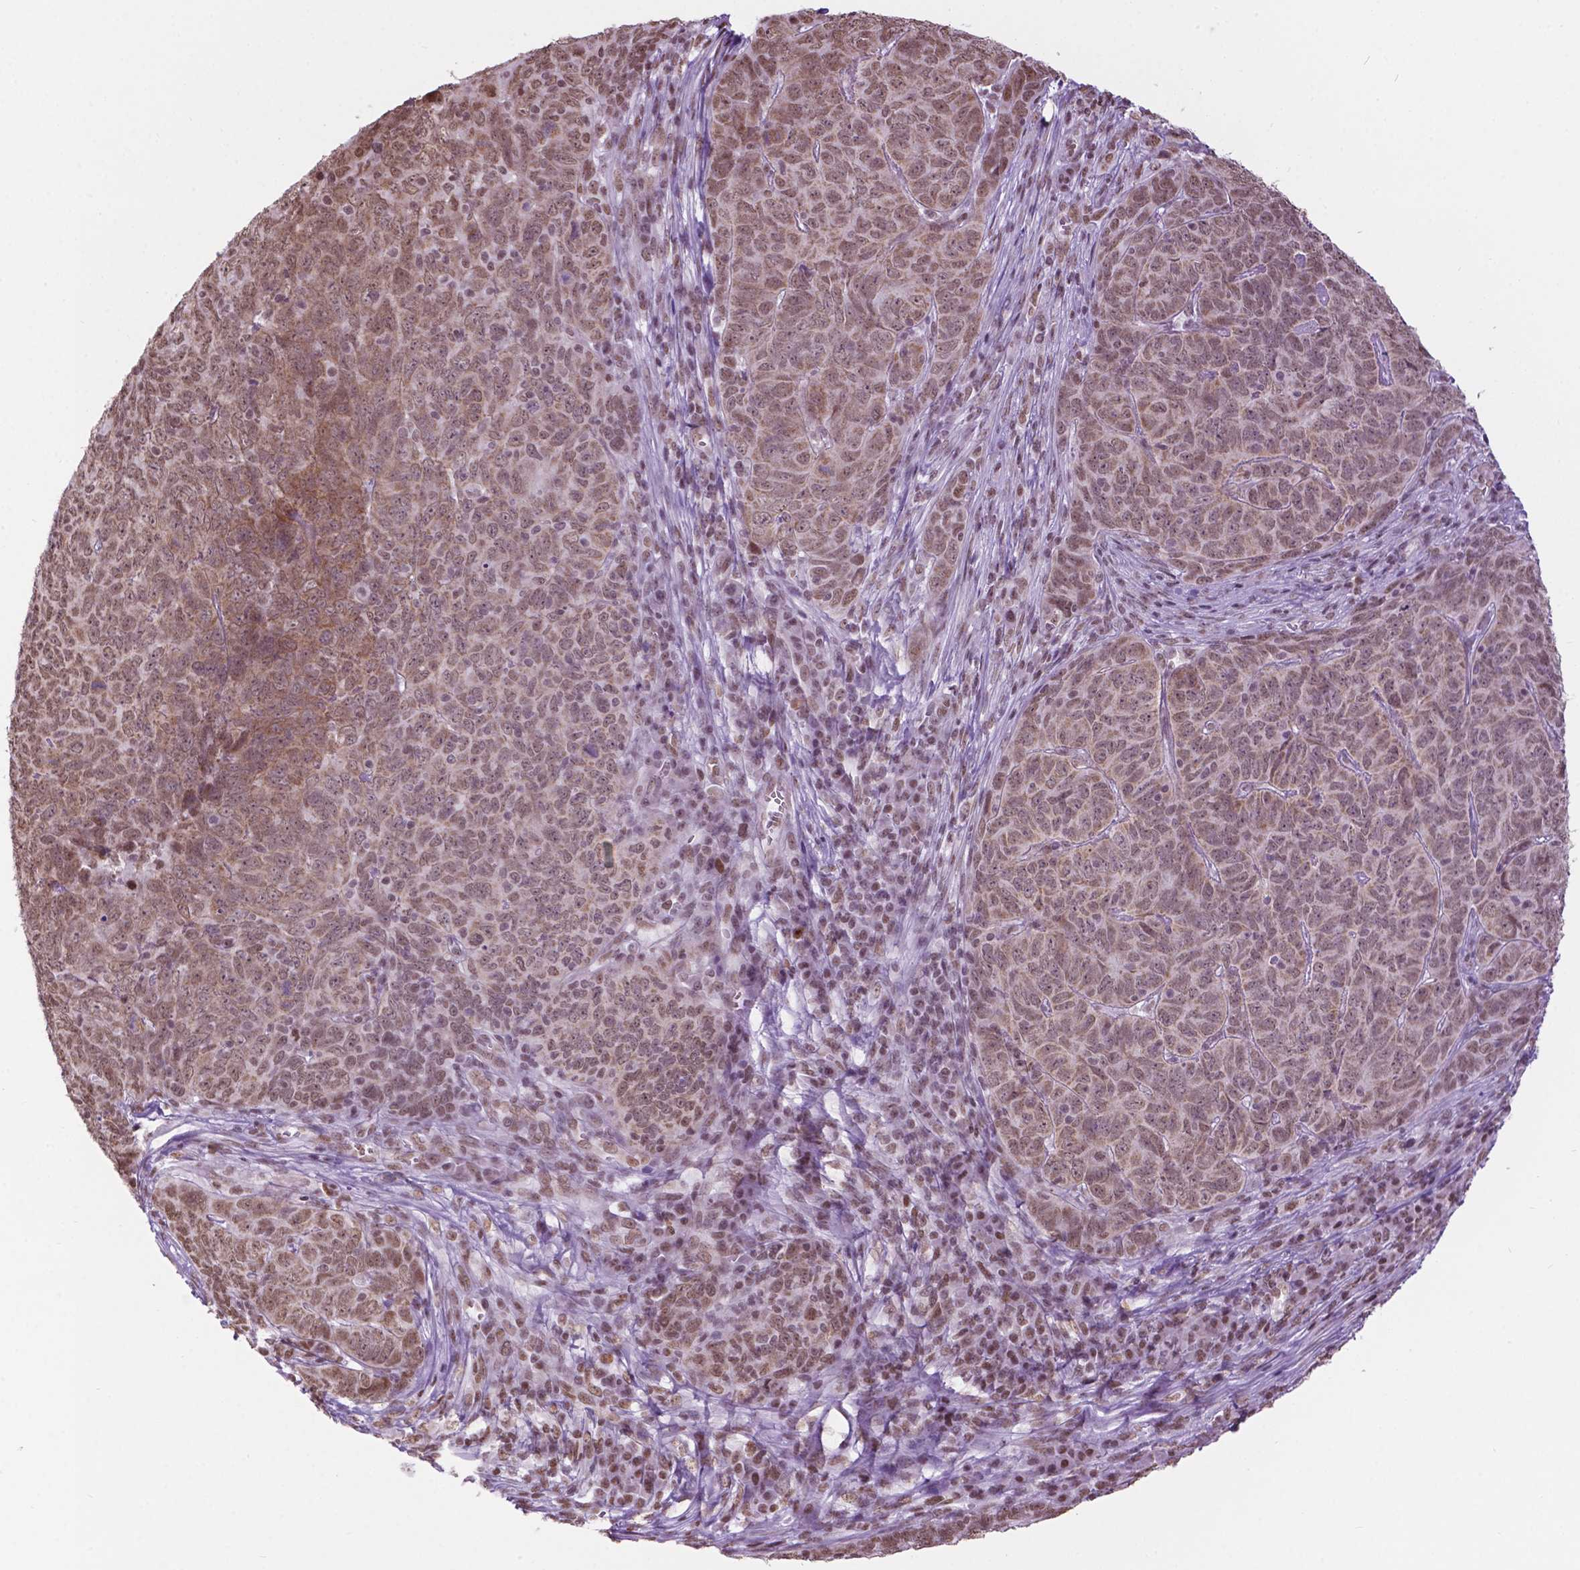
{"staining": {"intensity": "moderate", "quantity": ">75%", "location": "cytoplasmic/membranous,nuclear"}, "tissue": "skin cancer", "cell_type": "Tumor cells", "image_type": "cancer", "snomed": [{"axis": "morphology", "description": "Squamous cell carcinoma, NOS"}, {"axis": "topography", "description": "Skin"}, {"axis": "topography", "description": "Anal"}], "caption": "A photomicrograph showing moderate cytoplasmic/membranous and nuclear staining in about >75% of tumor cells in skin cancer, as visualized by brown immunohistochemical staining.", "gene": "COL23A1", "patient": {"sex": "female", "age": 51}}